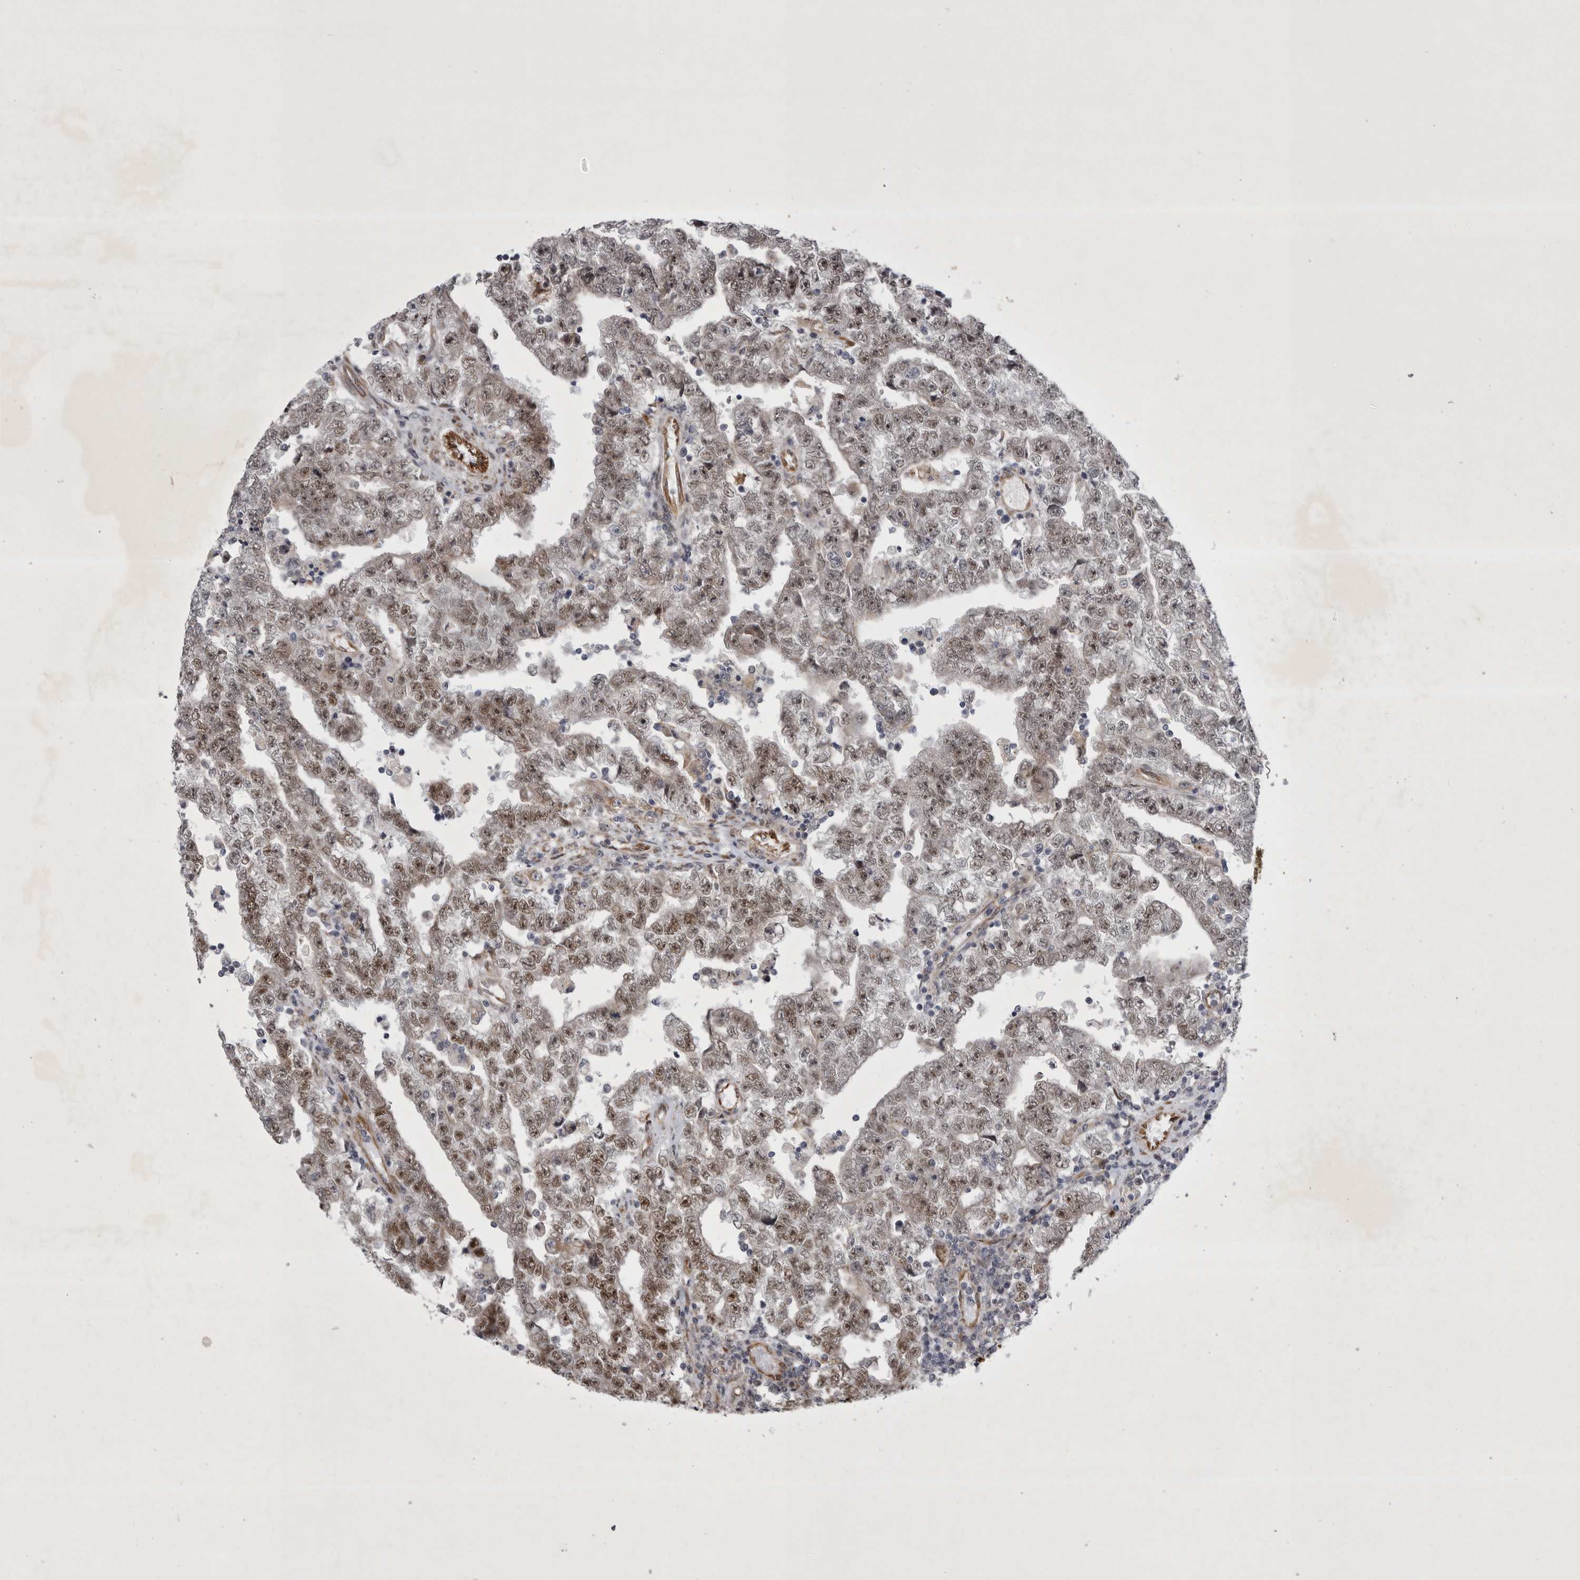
{"staining": {"intensity": "moderate", "quantity": ">75%", "location": "nuclear"}, "tissue": "testis cancer", "cell_type": "Tumor cells", "image_type": "cancer", "snomed": [{"axis": "morphology", "description": "Carcinoma, Embryonal, NOS"}, {"axis": "topography", "description": "Testis"}], "caption": "Testis cancer (embryonal carcinoma) was stained to show a protein in brown. There is medium levels of moderate nuclear expression in approximately >75% of tumor cells. The staining was performed using DAB to visualize the protein expression in brown, while the nuclei were stained in blue with hematoxylin (Magnification: 20x).", "gene": "PARP11", "patient": {"sex": "male", "age": 25}}